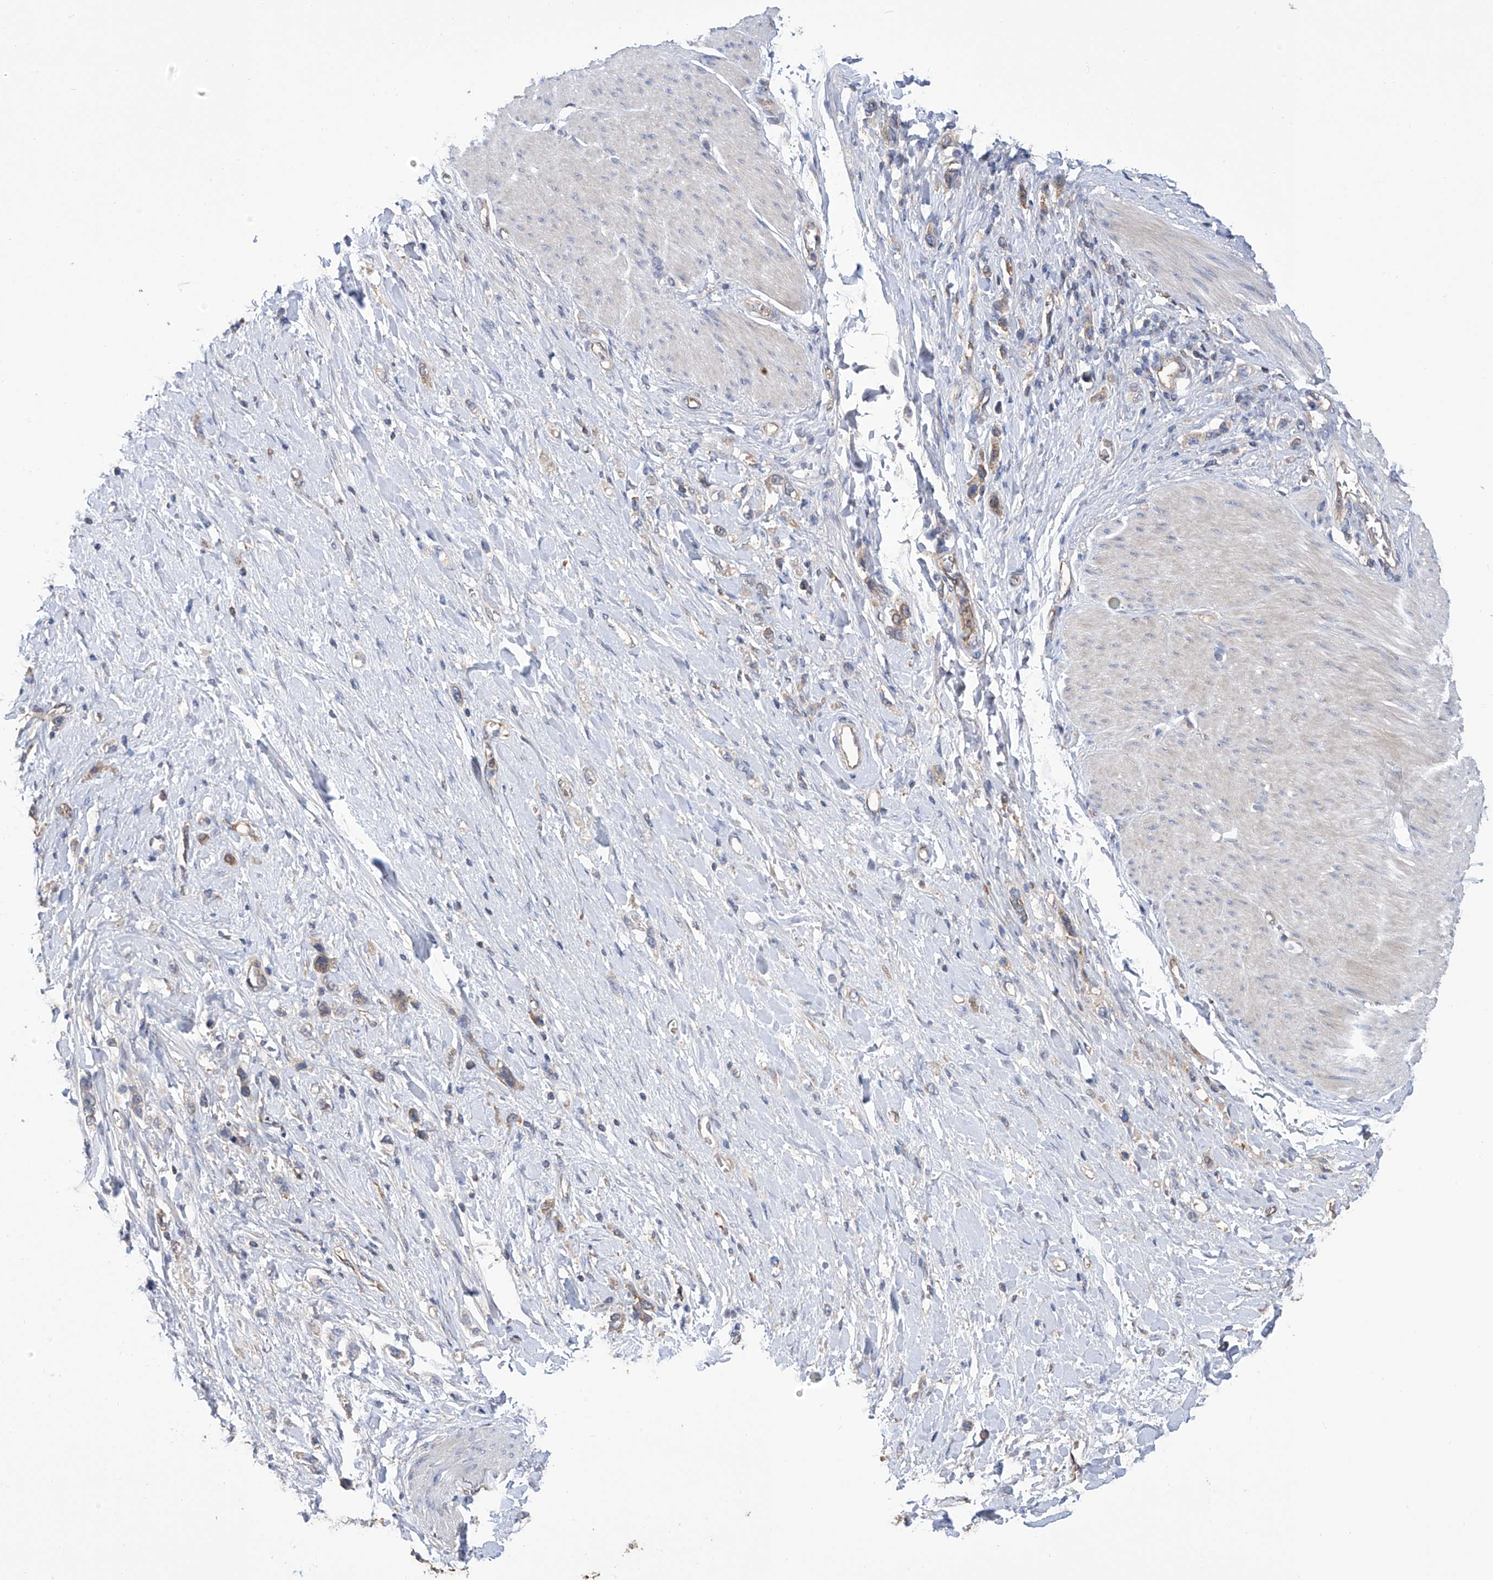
{"staining": {"intensity": "weak", "quantity": "25%-75%", "location": "cytoplasmic/membranous"}, "tissue": "stomach cancer", "cell_type": "Tumor cells", "image_type": "cancer", "snomed": [{"axis": "morphology", "description": "Adenocarcinoma, NOS"}, {"axis": "topography", "description": "Stomach"}], "caption": "Immunohistochemical staining of stomach cancer (adenocarcinoma) displays low levels of weak cytoplasmic/membranous protein positivity in about 25%-75% of tumor cells.", "gene": "NUDT17", "patient": {"sex": "female", "age": 65}}